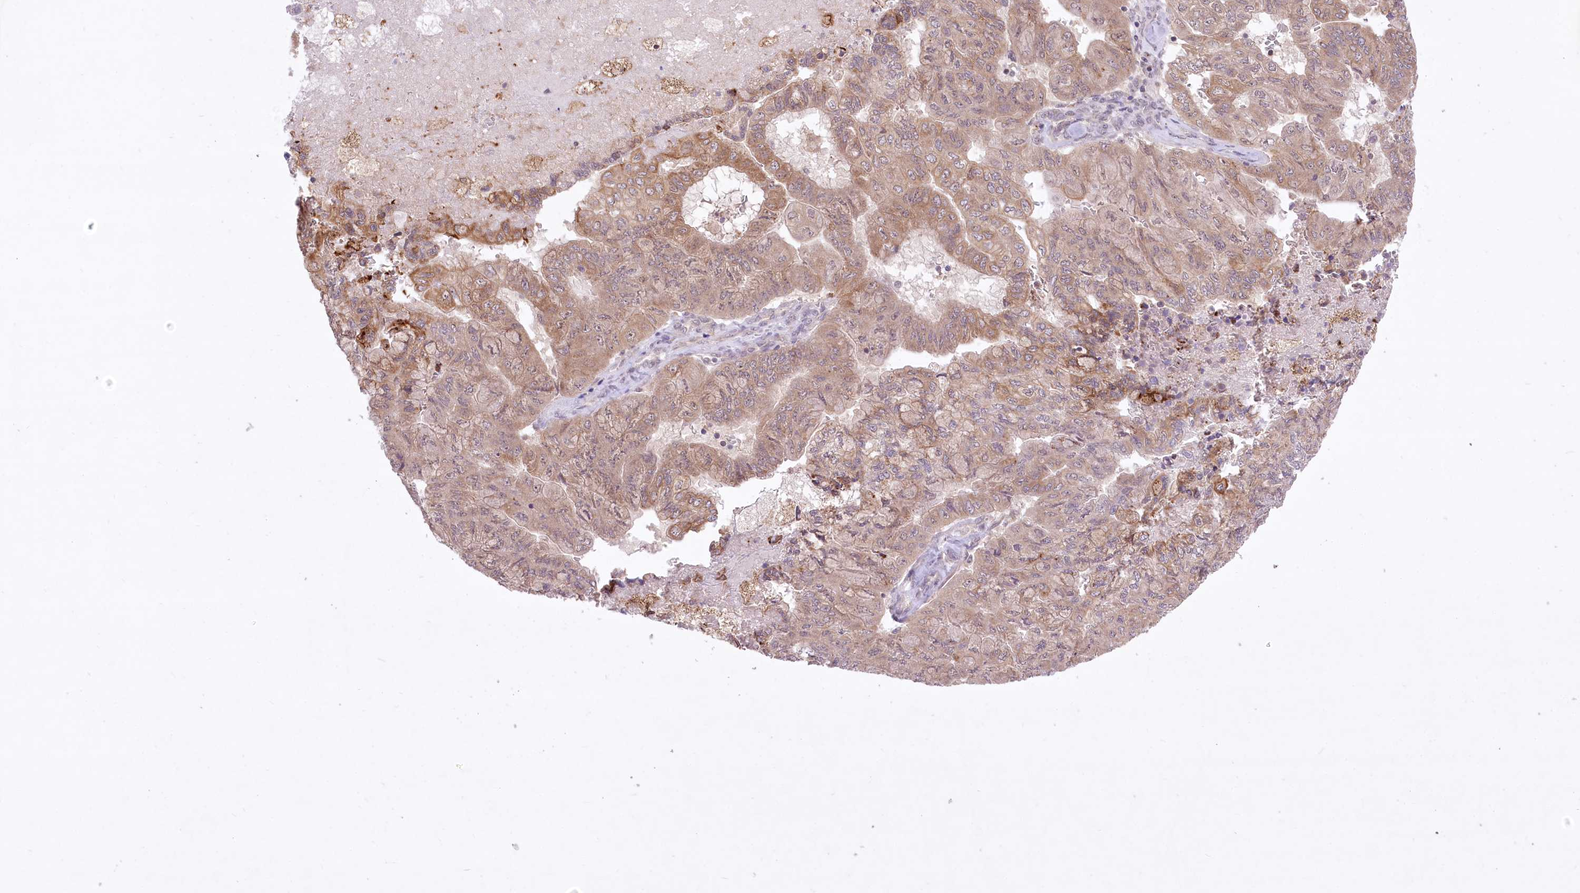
{"staining": {"intensity": "moderate", "quantity": ">75%", "location": "cytoplasmic/membranous"}, "tissue": "pancreatic cancer", "cell_type": "Tumor cells", "image_type": "cancer", "snomed": [{"axis": "morphology", "description": "Adenocarcinoma, NOS"}, {"axis": "topography", "description": "Pancreas"}], "caption": "An IHC image of neoplastic tissue is shown. Protein staining in brown labels moderate cytoplasmic/membranous positivity in pancreatic cancer within tumor cells. (DAB (3,3'-diaminobenzidine) = brown stain, brightfield microscopy at high magnification).", "gene": "HELT", "patient": {"sex": "male", "age": 51}}